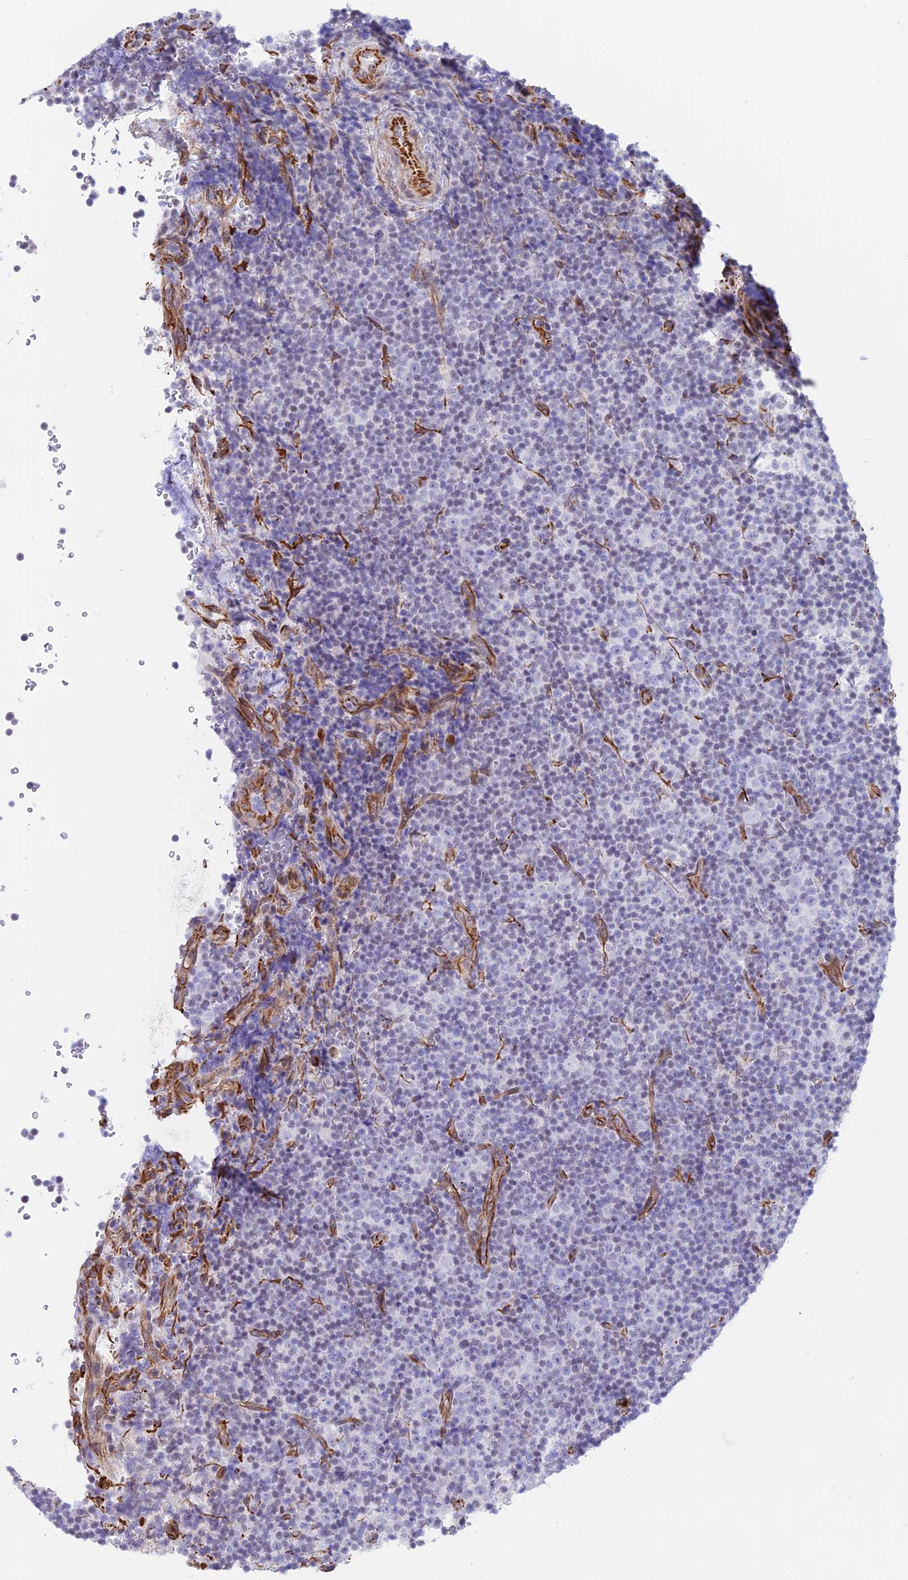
{"staining": {"intensity": "negative", "quantity": "none", "location": "none"}, "tissue": "lymphoma", "cell_type": "Tumor cells", "image_type": "cancer", "snomed": [{"axis": "morphology", "description": "Malignant lymphoma, non-Hodgkin's type, Low grade"}, {"axis": "topography", "description": "Lymph node"}], "caption": "The histopathology image displays no staining of tumor cells in lymphoma.", "gene": "ZNF652", "patient": {"sex": "female", "age": 67}}